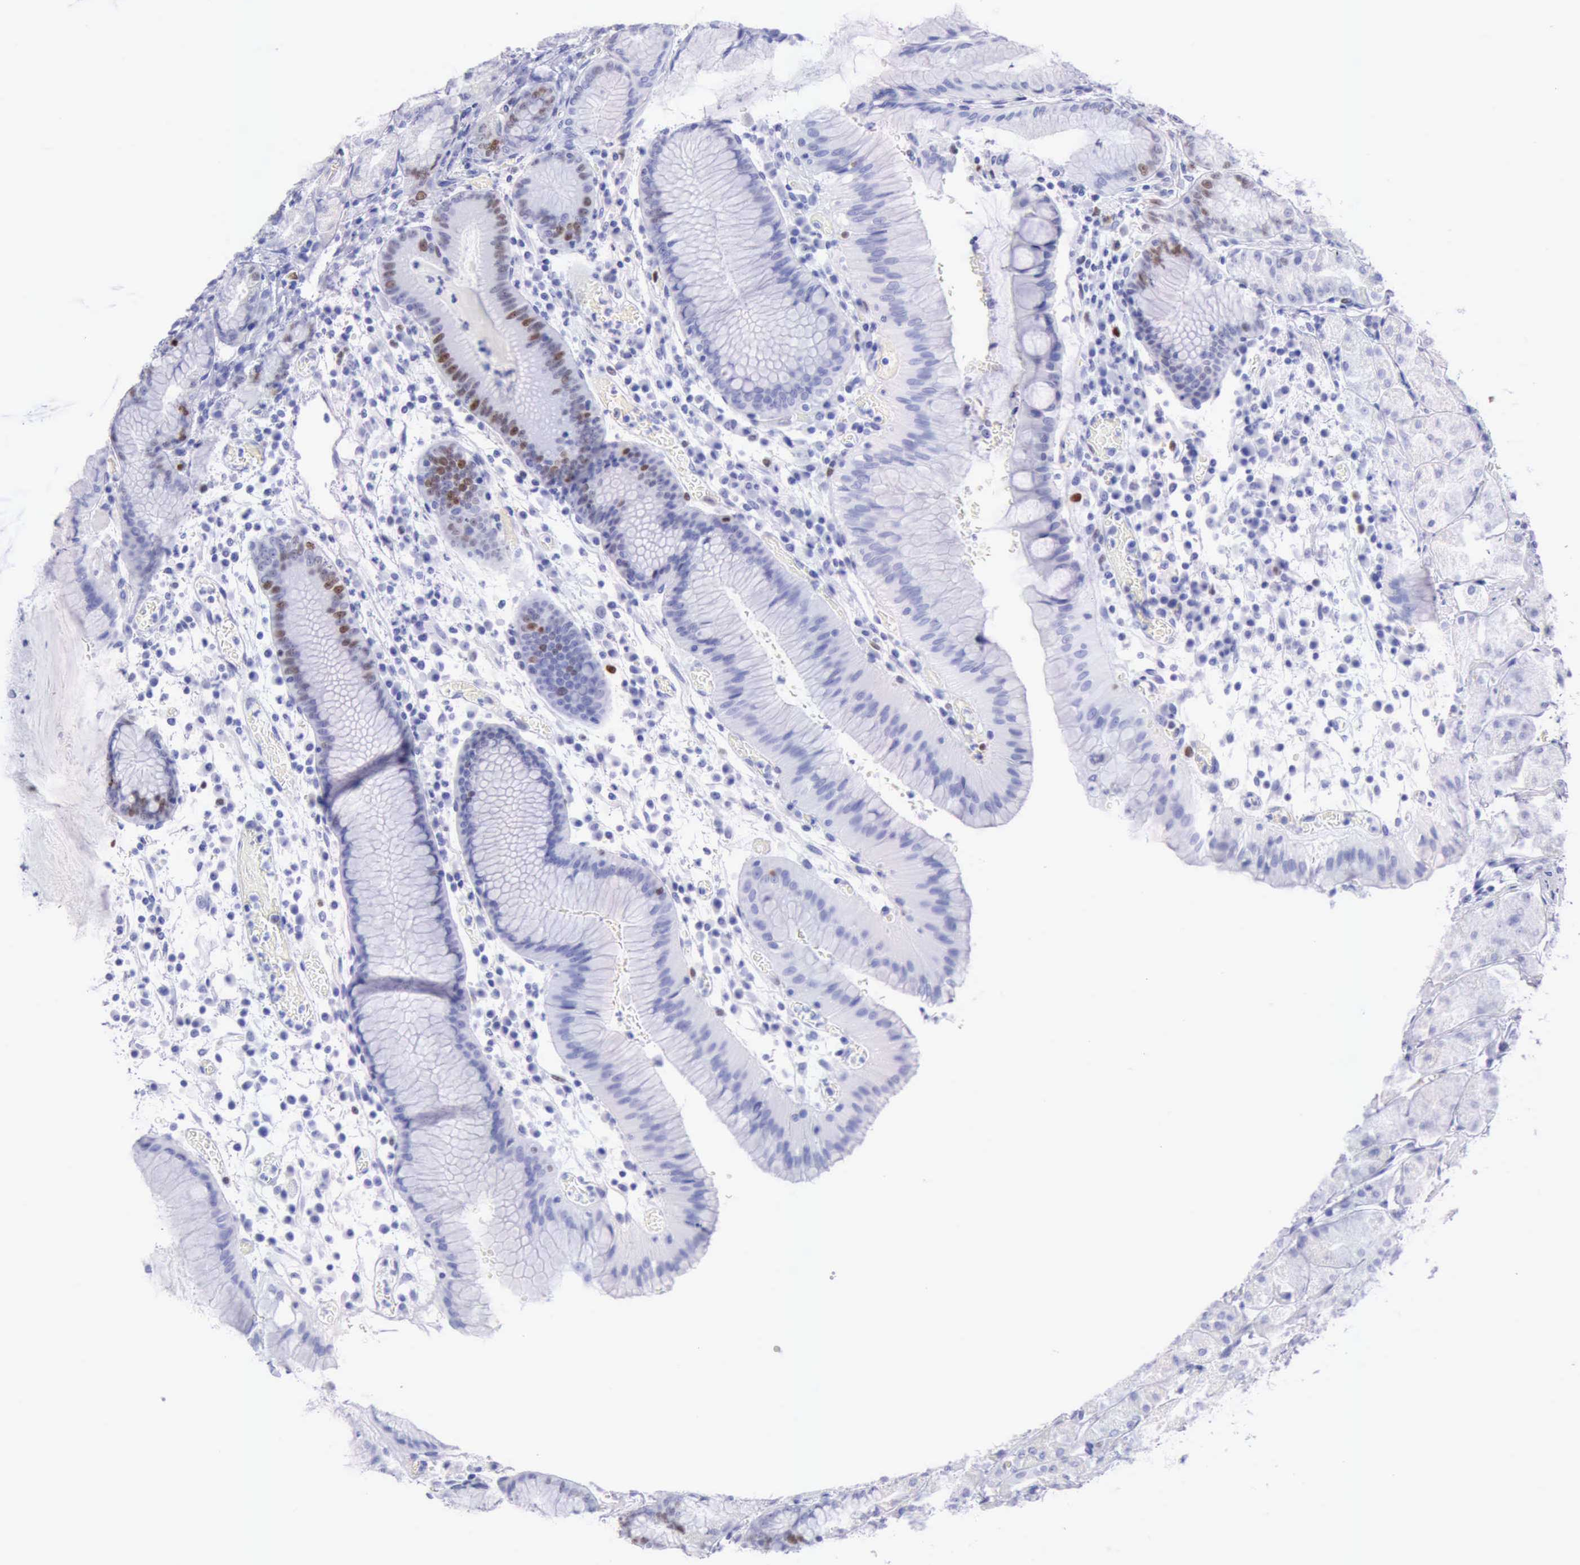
{"staining": {"intensity": "moderate", "quantity": "<25%", "location": "nuclear"}, "tissue": "stomach", "cell_type": "Glandular cells", "image_type": "normal", "snomed": [{"axis": "morphology", "description": "Normal tissue, NOS"}, {"axis": "topography", "description": "Stomach, lower"}], "caption": "Normal stomach demonstrates moderate nuclear positivity in approximately <25% of glandular cells The staining is performed using DAB (3,3'-diaminobenzidine) brown chromogen to label protein expression. The nuclei are counter-stained blue using hematoxylin..", "gene": "MCM2", "patient": {"sex": "female", "age": 73}}